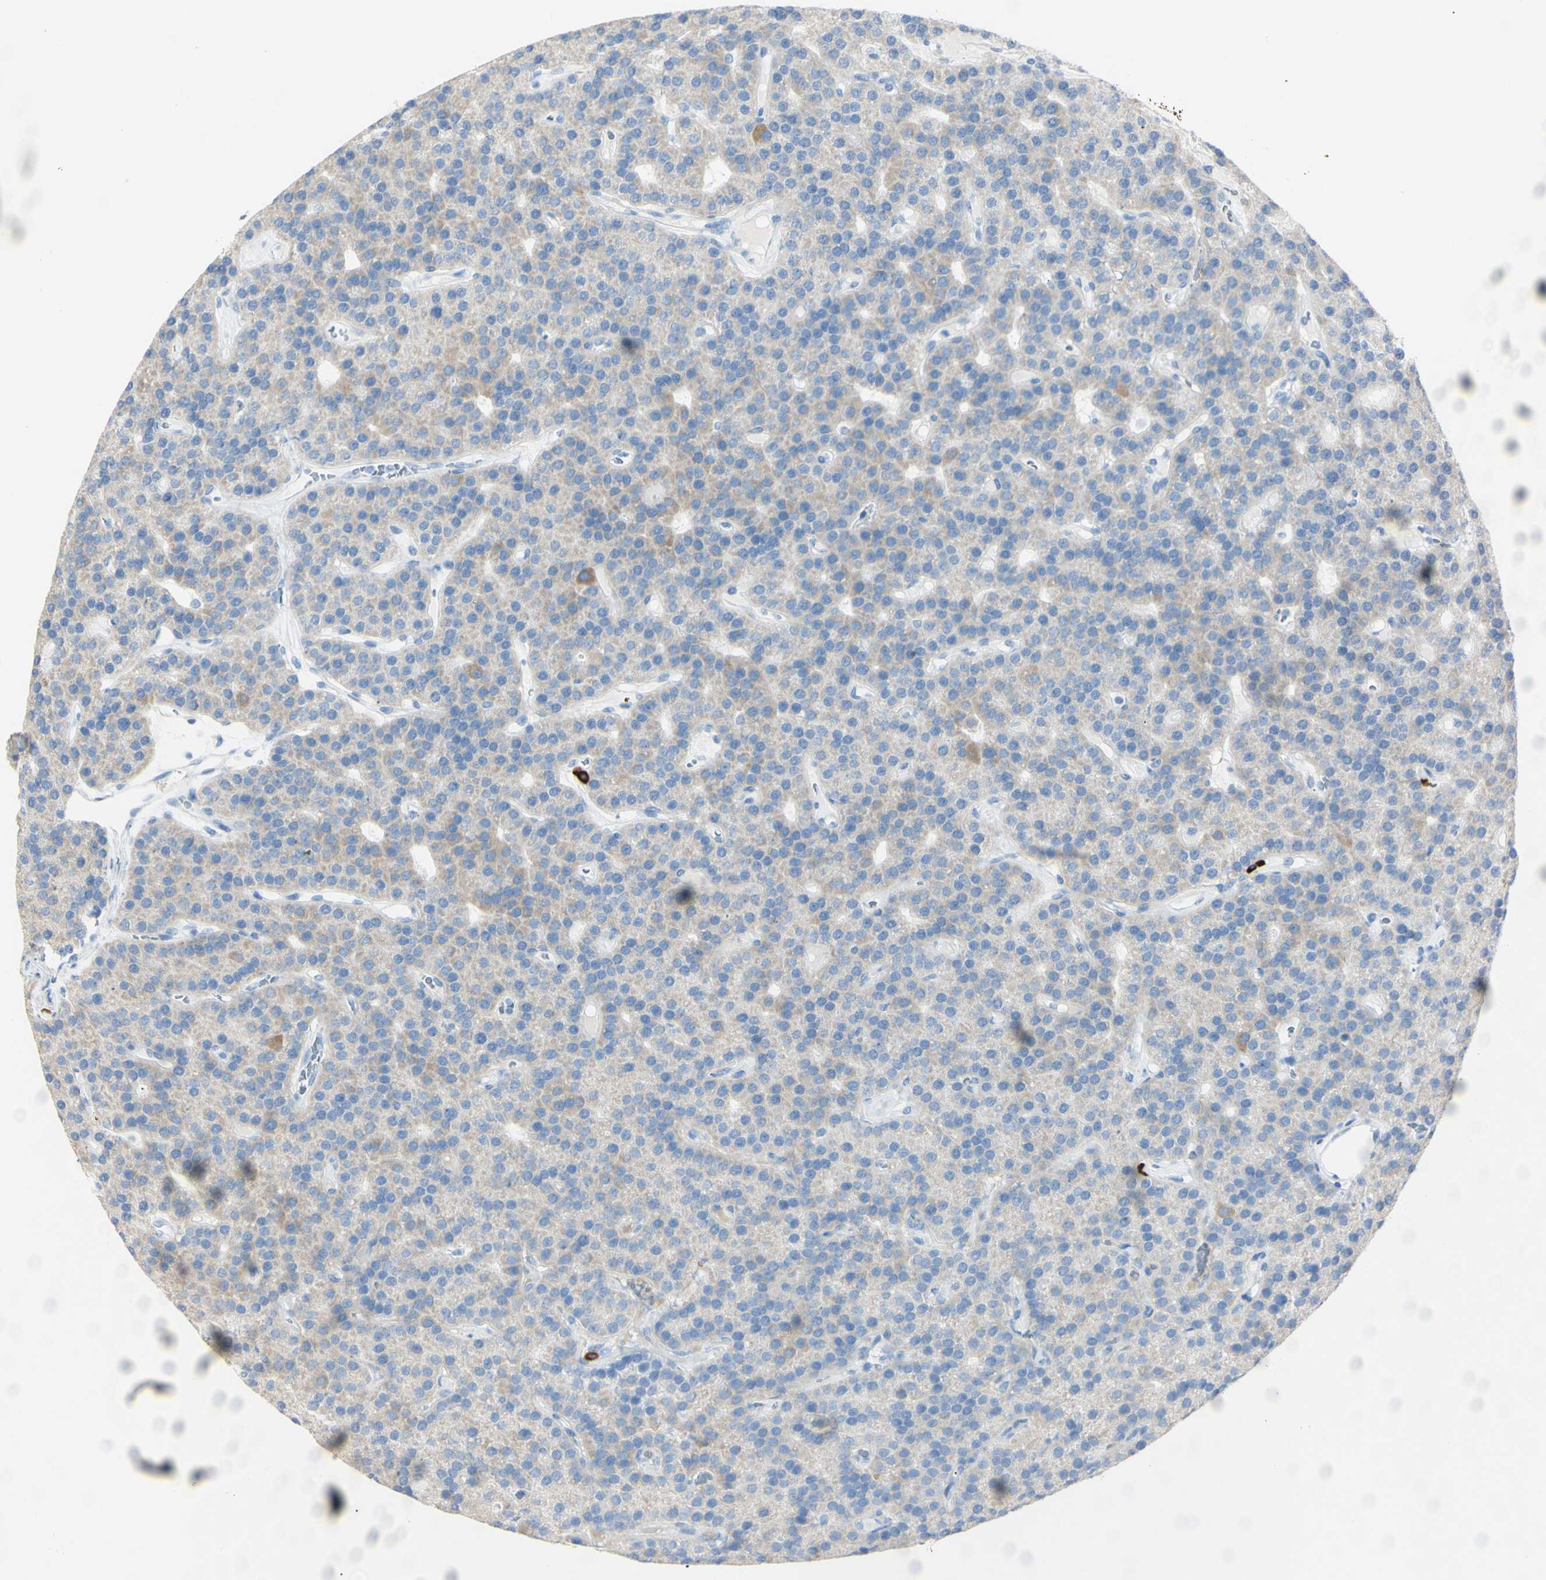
{"staining": {"intensity": "weak", "quantity": ">75%", "location": "cytoplasmic/membranous"}, "tissue": "parathyroid gland", "cell_type": "Glandular cells", "image_type": "normal", "snomed": [{"axis": "morphology", "description": "Normal tissue, NOS"}, {"axis": "morphology", "description": "Adenoma, NOS"}, {"axis": "topography", "description": "Parathyroid gland"}], "caption": "Weak cytoplasmic/membranous staining is seen in approximately >75% of glandular cells in normal parathyroid gland.", "gene": "LETM1", "patient": {"sex": "female", "age": 86}}